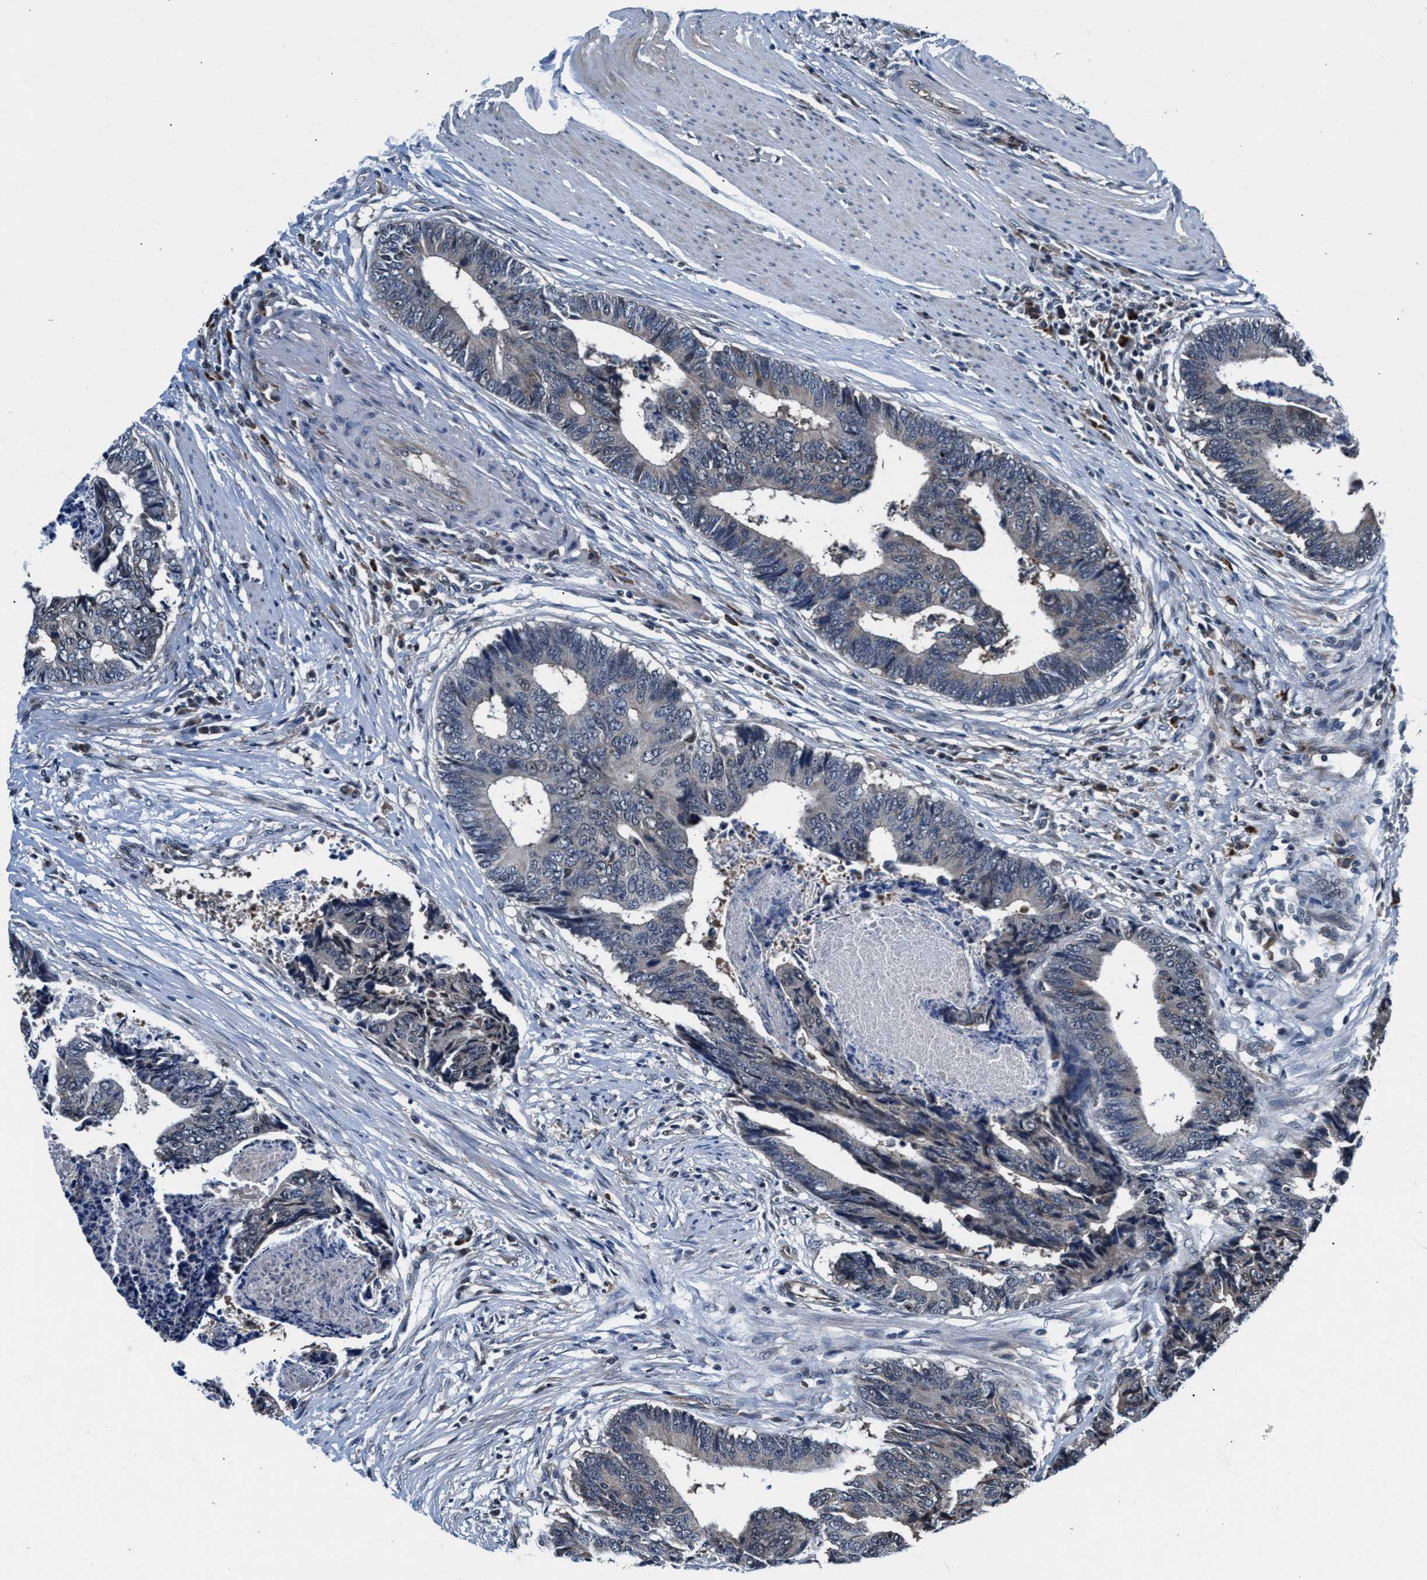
{"staining": {"intensity": "negative", "quantity": "none", "location": "none"}, "tissue": "colorectal cancer", "cell_type": "Tumor cells", "image_type": "cancer", "snomed": [{"axis": "morphology", "description": "Adenocarcinoma, NOS"}, {"axis": "topography", "description": "Rectum"}], "caption": "This is an immunohistochemistry photomicrograph of colorectal cancer. There is no positivity in tumor cells.", "gene": "PRPSAP2", "patient": {"sex": "male", "age": 84}}